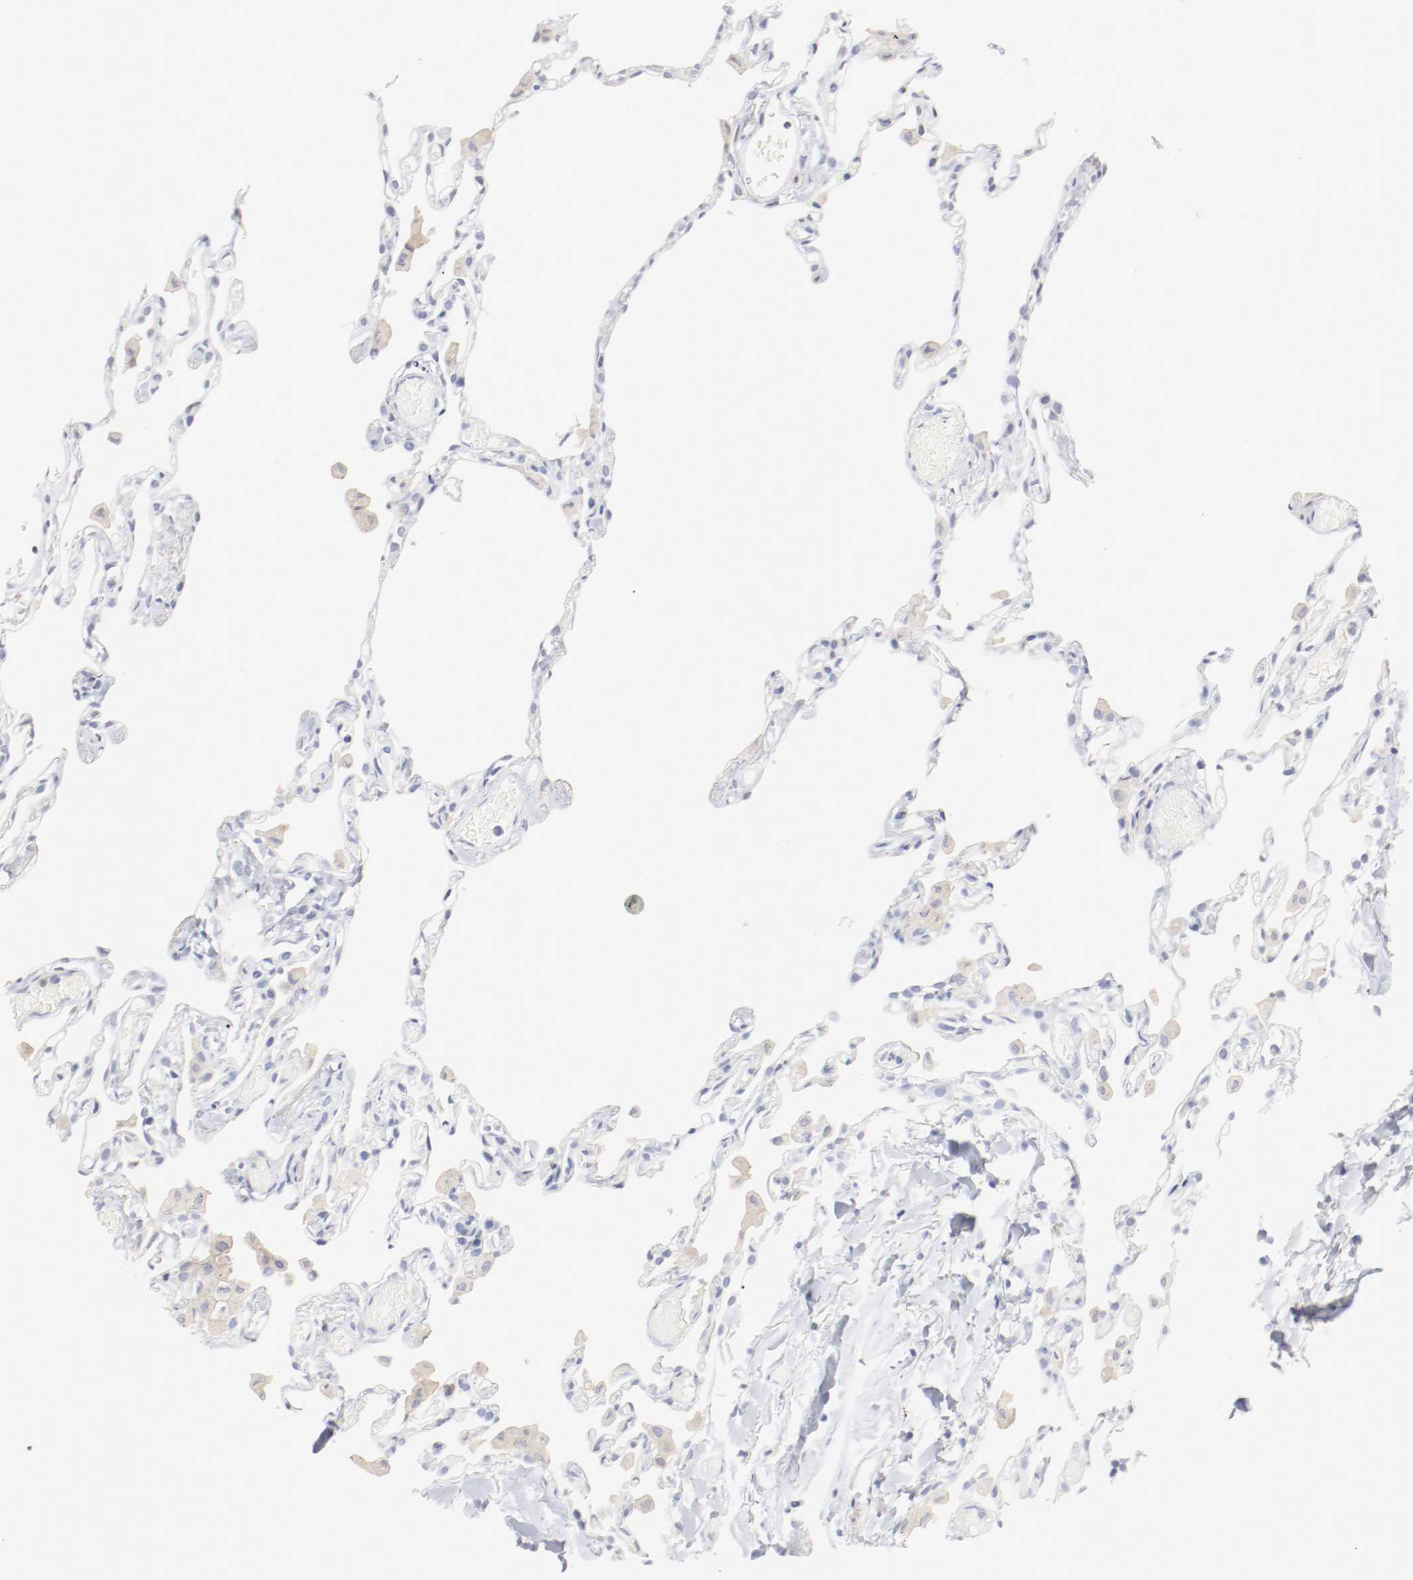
{"staining": {"intensity": "negative", "quantity": "none", "location": "none"}, "tissue": "lung", "cell_type": "Alveolar cells", "image_type": "normal", "snomed": [{"axis": "morphology", "description": "Normal tissue, NOS"}, {"axis": "topography", "description": "Lung"}], "caption": "Image shows no protein staining in alveolar cells of benign lung.", "gene": "ITGAX", "patient": {"sex": "female", "age": 49}}